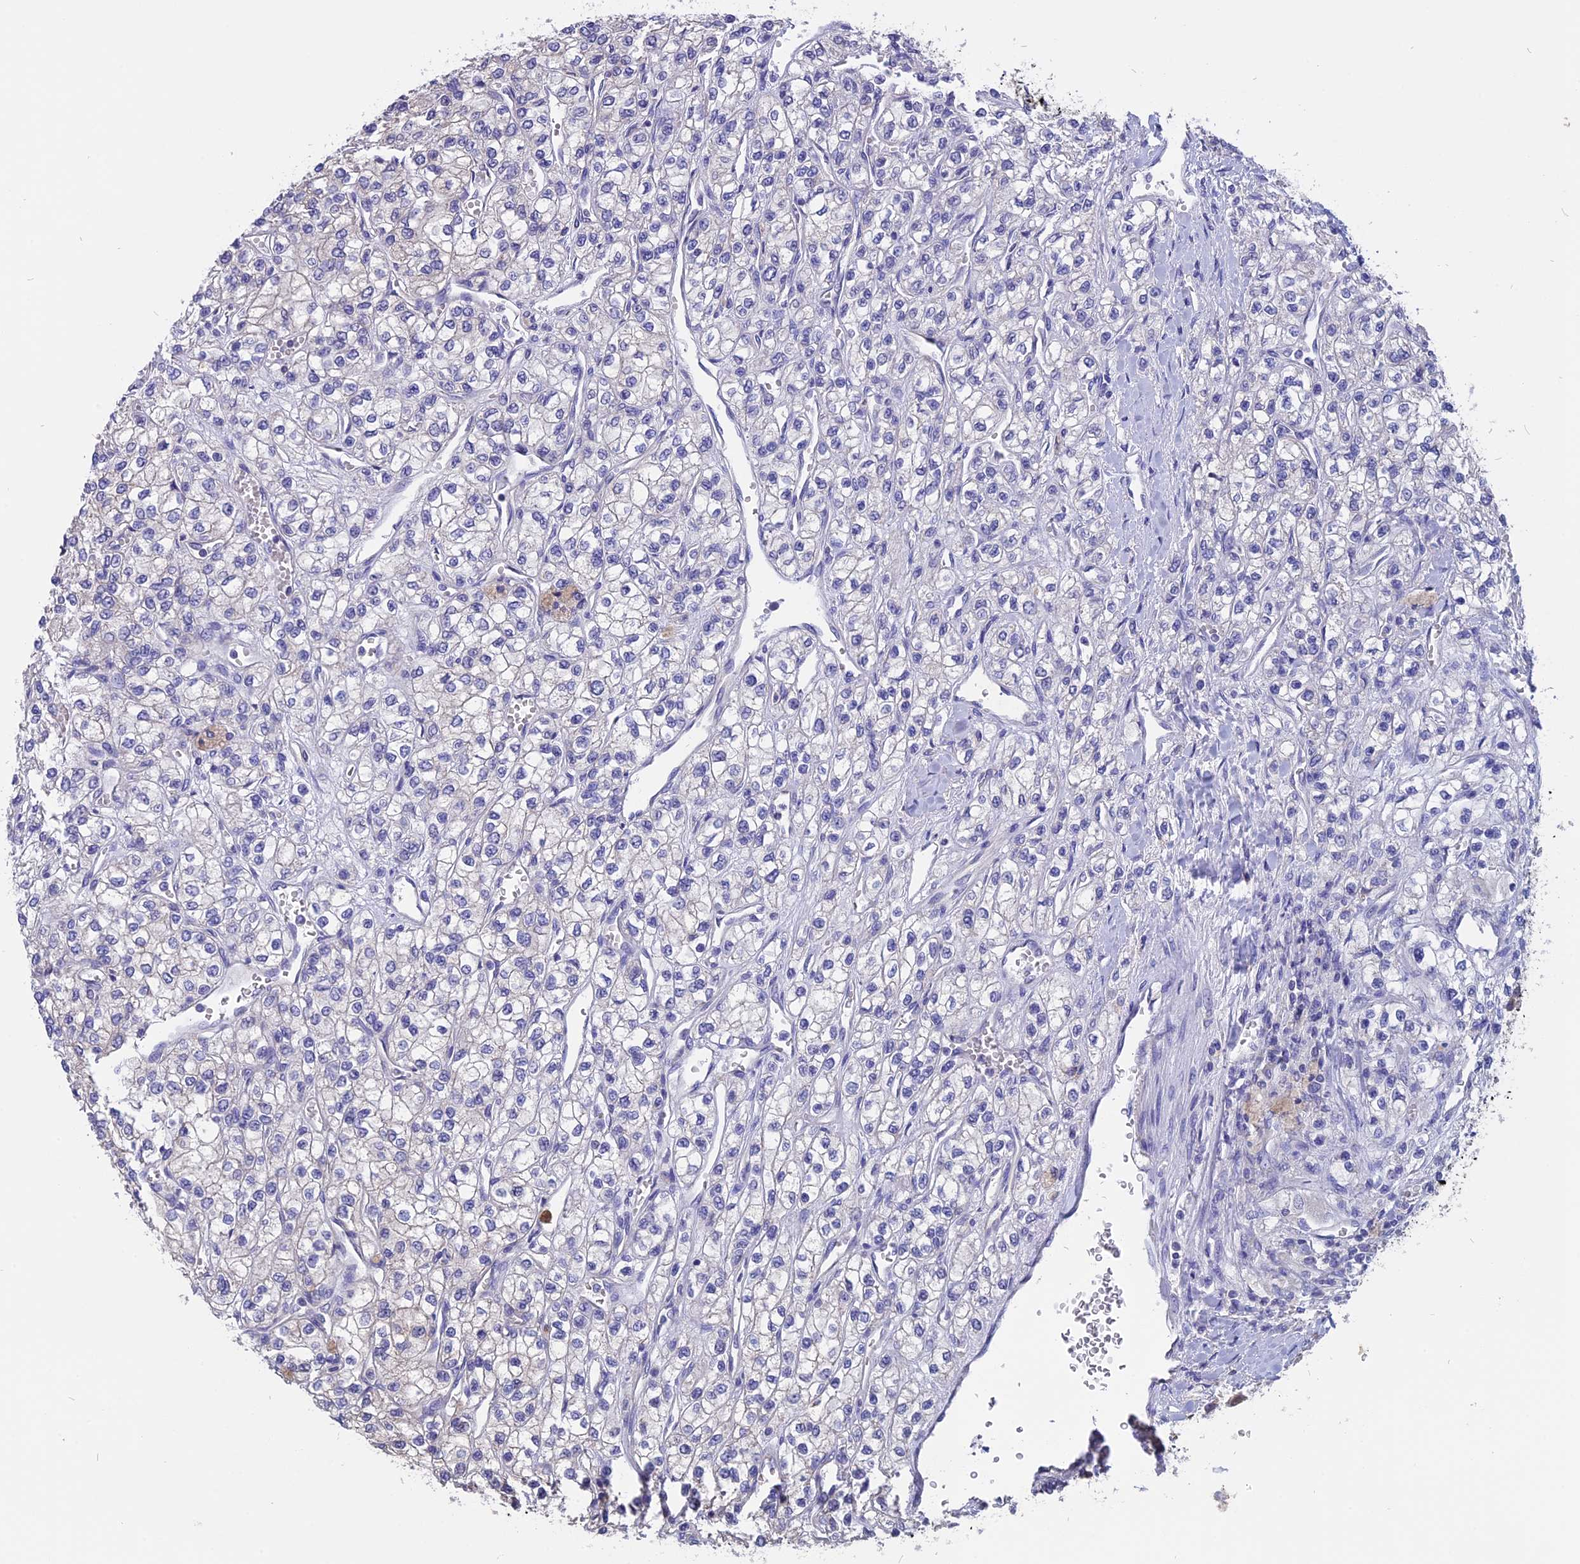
{"staining": {"intensity": "negative", "quantity": "none", "location": "none"}, "tissue": "renal cancer", "cell_type": "Tumor cells", "image_type": "cancer", "snomed": [{"axis": "morphology", "description": "Adenocarcinoma, NOS"}, {"axis": "topography", "description": "Kidney"}], "caption": "Protein analysis of adenocarcinoma (renal) demonstrates no significant expression in tumor cells.", "gene": "CARMIL2", "patient": {"sex": "male", "age": 80}}